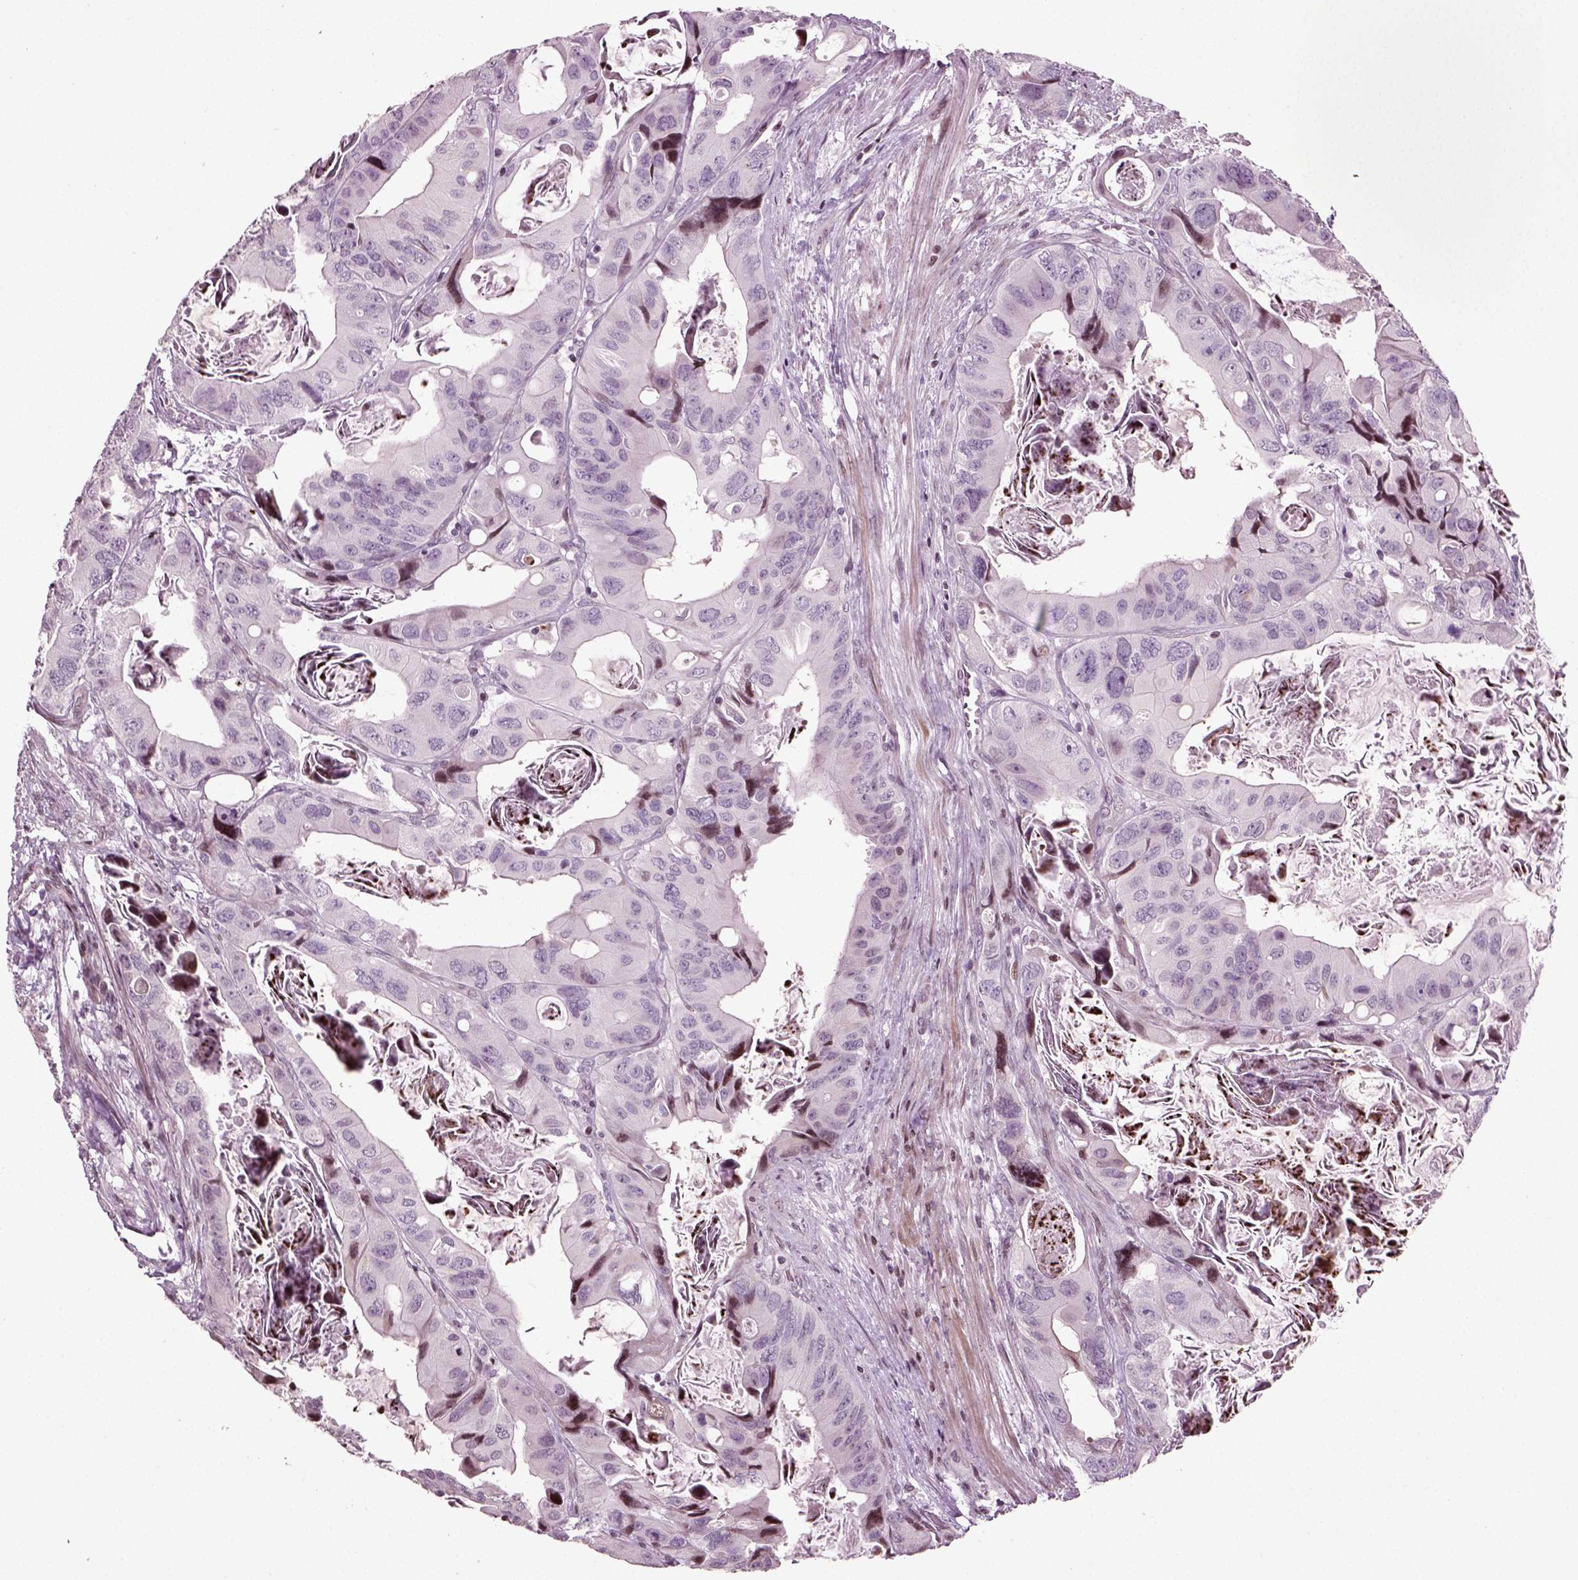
{"staining": {"intensity": "moderate", "quantity": "<25%", "location": "nuclear"}, "tissue": "colorectal cancer", "cell_type": "Tumor cells", "image_type": "cancer", "snomed": [{"axis": "morphology", "description": "Adenocarcinoma, NOS"}, {"axis": "topography", "description": "Rectum"}], "caption": "An image of human colorectal cancer (adenocarcinoma) stained for a protein demonstrates moderate nuclear brown staining in tumor cells. Nuclei are stained in blue.", "gene": "HEYL", "patient": {"sex": "male", "age": 64}}